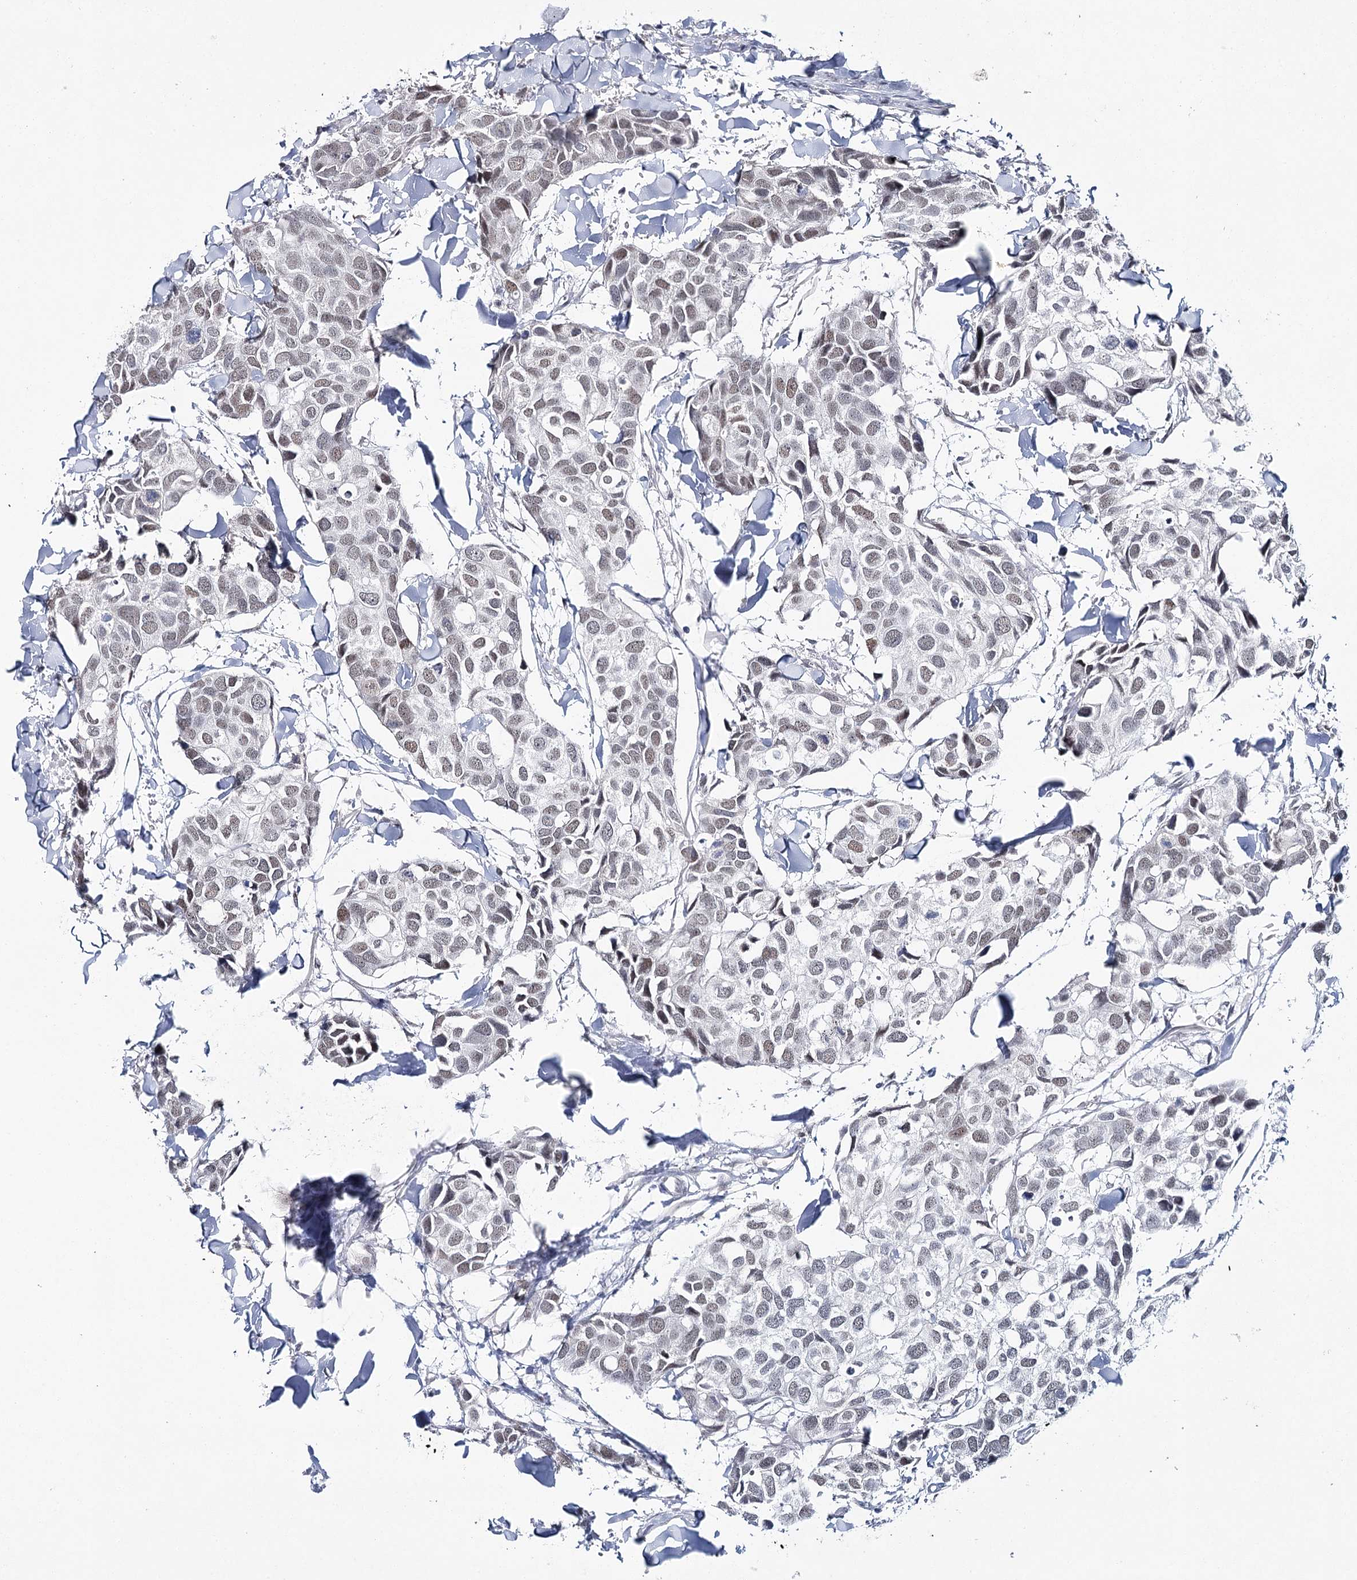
{"staining": {"intensity": "weak", "quantity": ">75%", "location": "nuclear"}, "tissue": "breast cancer", "cell_type": "Tumor cells", "image_type": "cancer", "snomed": [{"axis": "morphology", "description": "Duct carcinoma"}, {"axis": "topography", "description": "Breast"}], "caption": "Immunohistochemical staining of human invasive ductal carcinoma (breast) shows low levels of weak nuclear protein staining in approximately >75% of tumor cells.", "gene": "ZC3H8", "patient": {"sex": "female", "age": 83}}